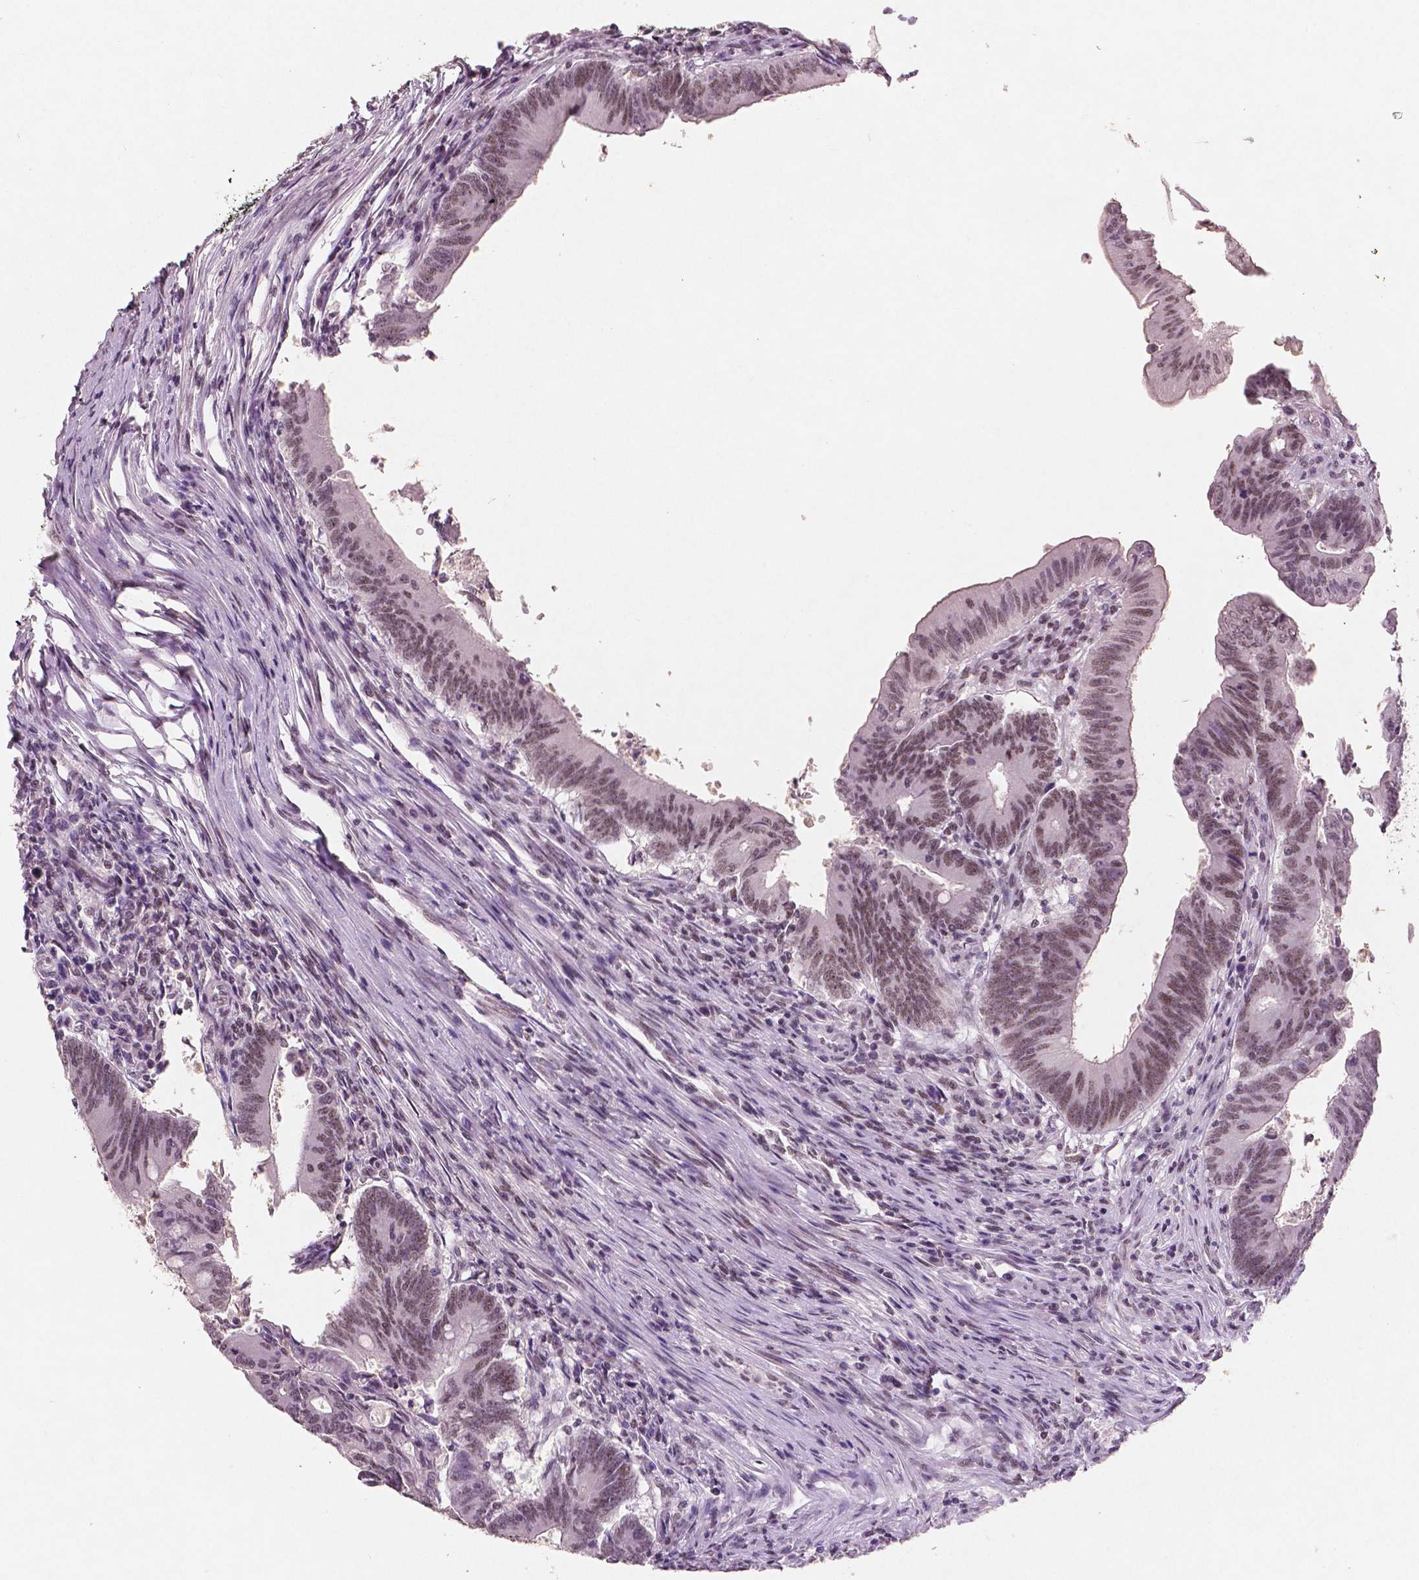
{"staining": {"intensity": "moderate", "quantity": ">75%", "location": "nuclear"}, "tissue": "colorectal cancer", "cell_type": "Tumor cells", "image_type": "cancer", "snomed": [{"axis": "morphology", "description": "Adenocarcinoma, NOS"}, {"axis": "topography", "description": "Colon"}], "caption": "Human colorectal cancer (adenocarcinoma) stained with a brown dye reveals moderate nuclear positive staining in approximately >75% of tumor cells.", "gene": "BRD4", "patient": {"sex": "female", "age": 70}}